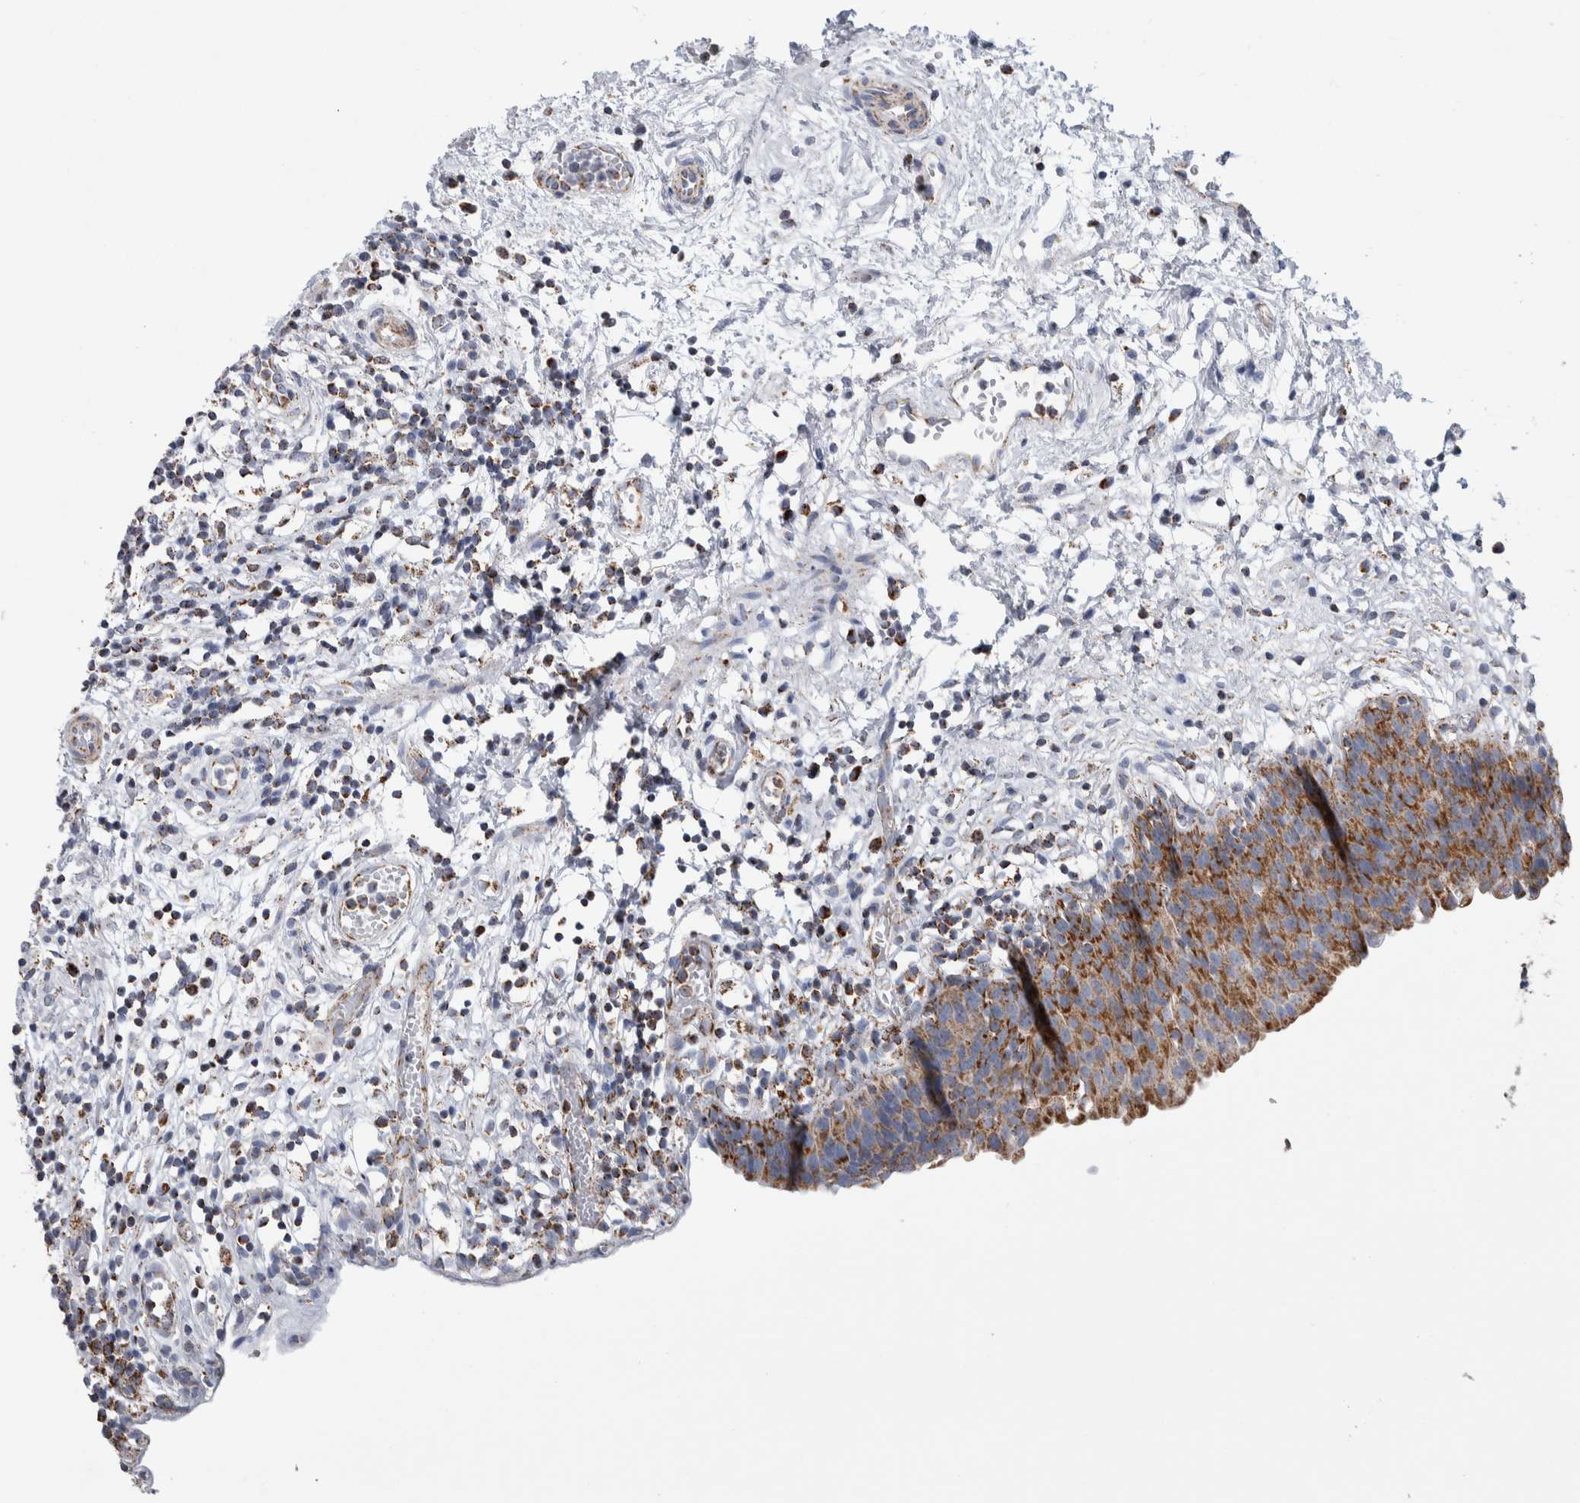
{"staining": {"intensity": "moderate", "quantity": ">75%", "location": "cytoplasmic/membranous"}, "tissue": "urinary bladder", "cell_type": "Urothelial cells", "image_type": "normal", "snomed": [{"axis": "morphology", "description": "Normal tissue, NOS"}, {"axis": "topography", "description": "Urinary bladder"}], "caption": "Immunohistochemistry of unremarkable human urinary bladder demonstrates medium levels of moderate cytoplasmic/membranous positivity in approximately >75% of urothelial cells.", "gene": "ETFA", "patient": {"sex": "male", "age": 37}}